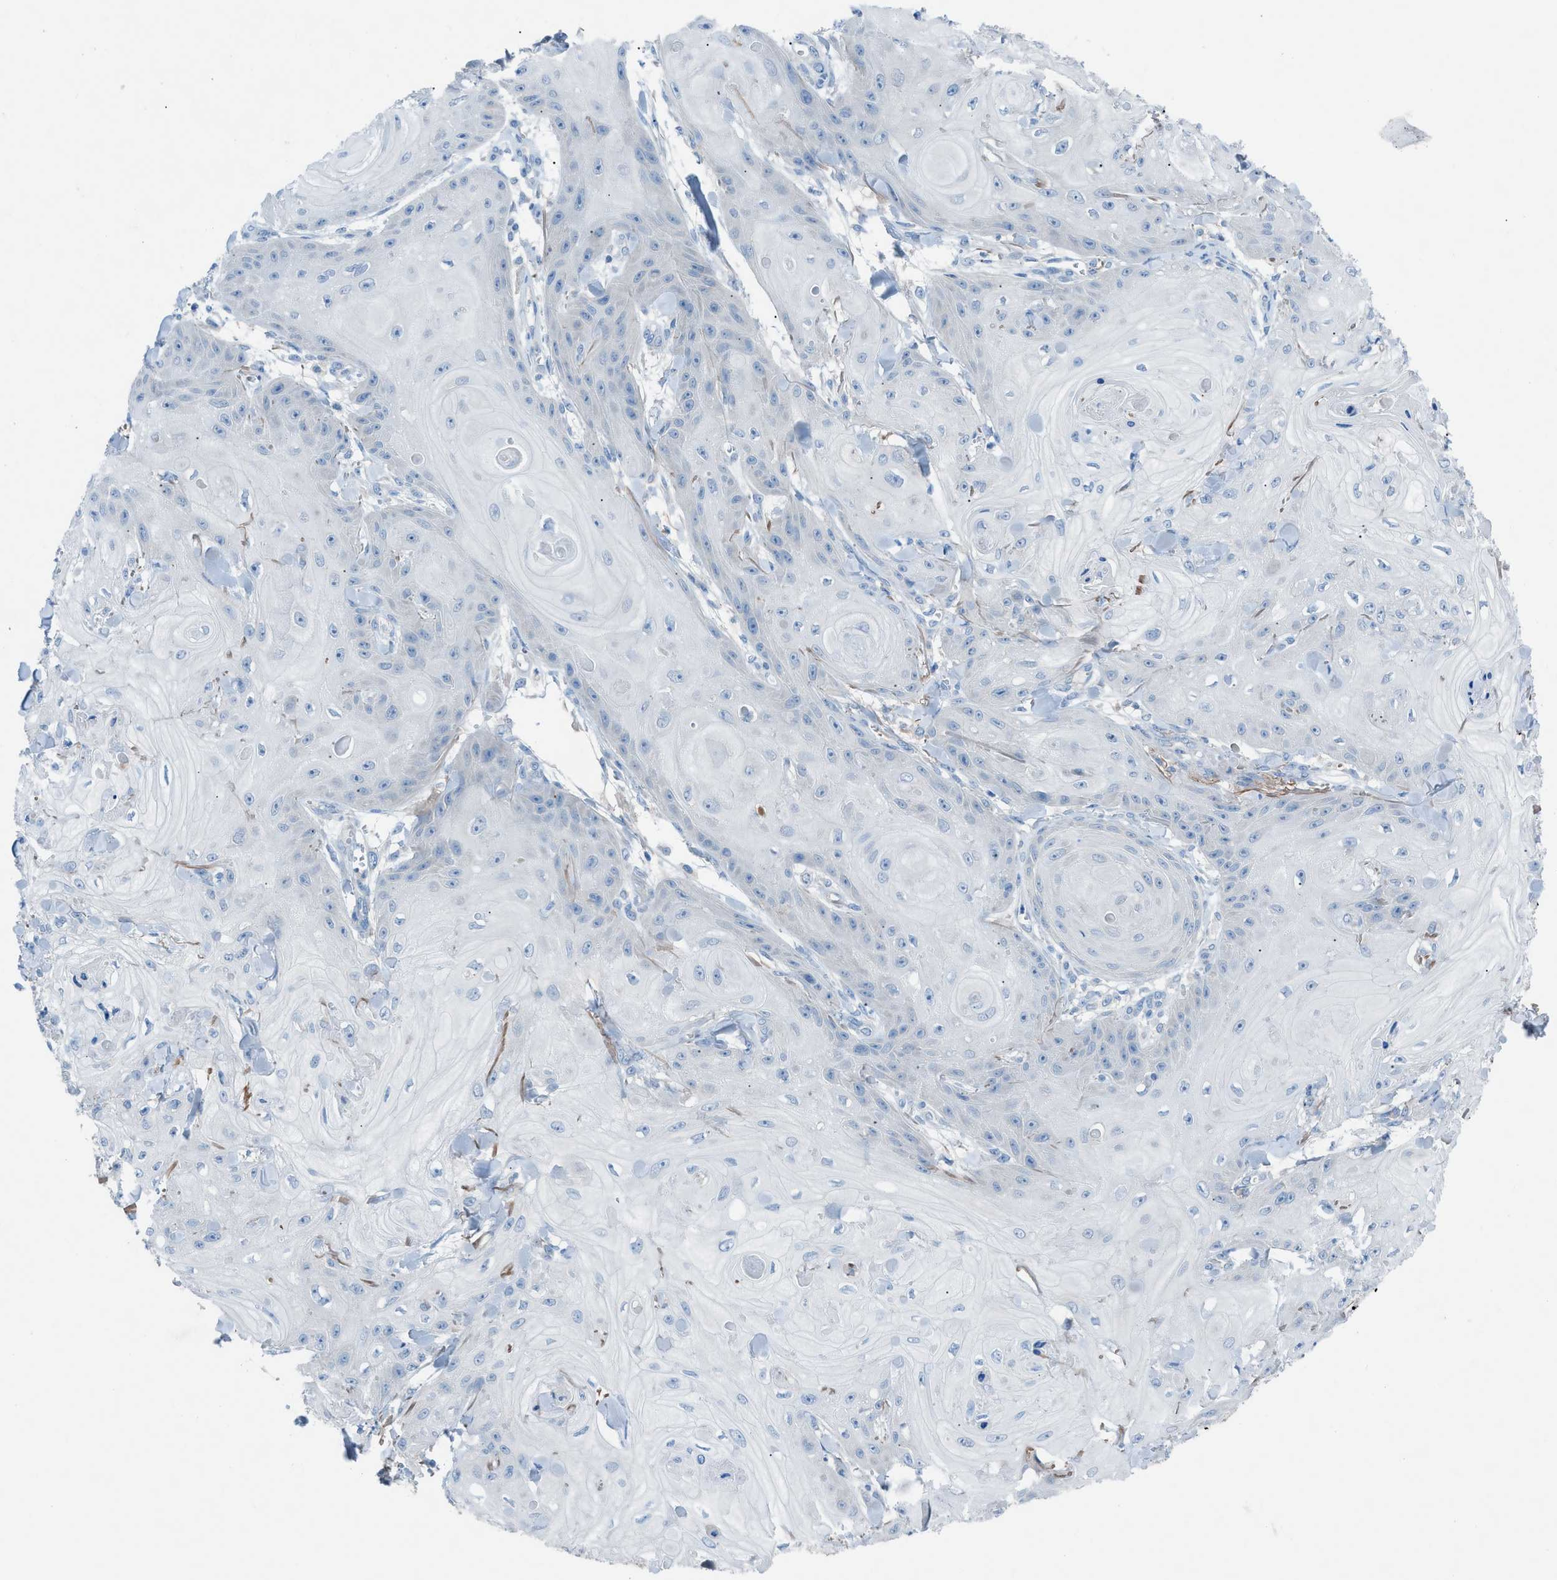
{"staining": {"intensity": "negative", "quantity": "none", "location": "none"}, "tissue": "skin cancer", "cell_type": "Tumor cells", "image_type": "cancer", "snomed": [{"axis": "morphology", "description": "Squamous cell carcinoma, NOS"}, {"axis": "topography", "description": "Skin"}], "caption": "The photomicrograph reveals no significant expression in tumor cells of skin cancer.", "gene": "C5AR2", "patient": {"sex": "male", "age": 74}}